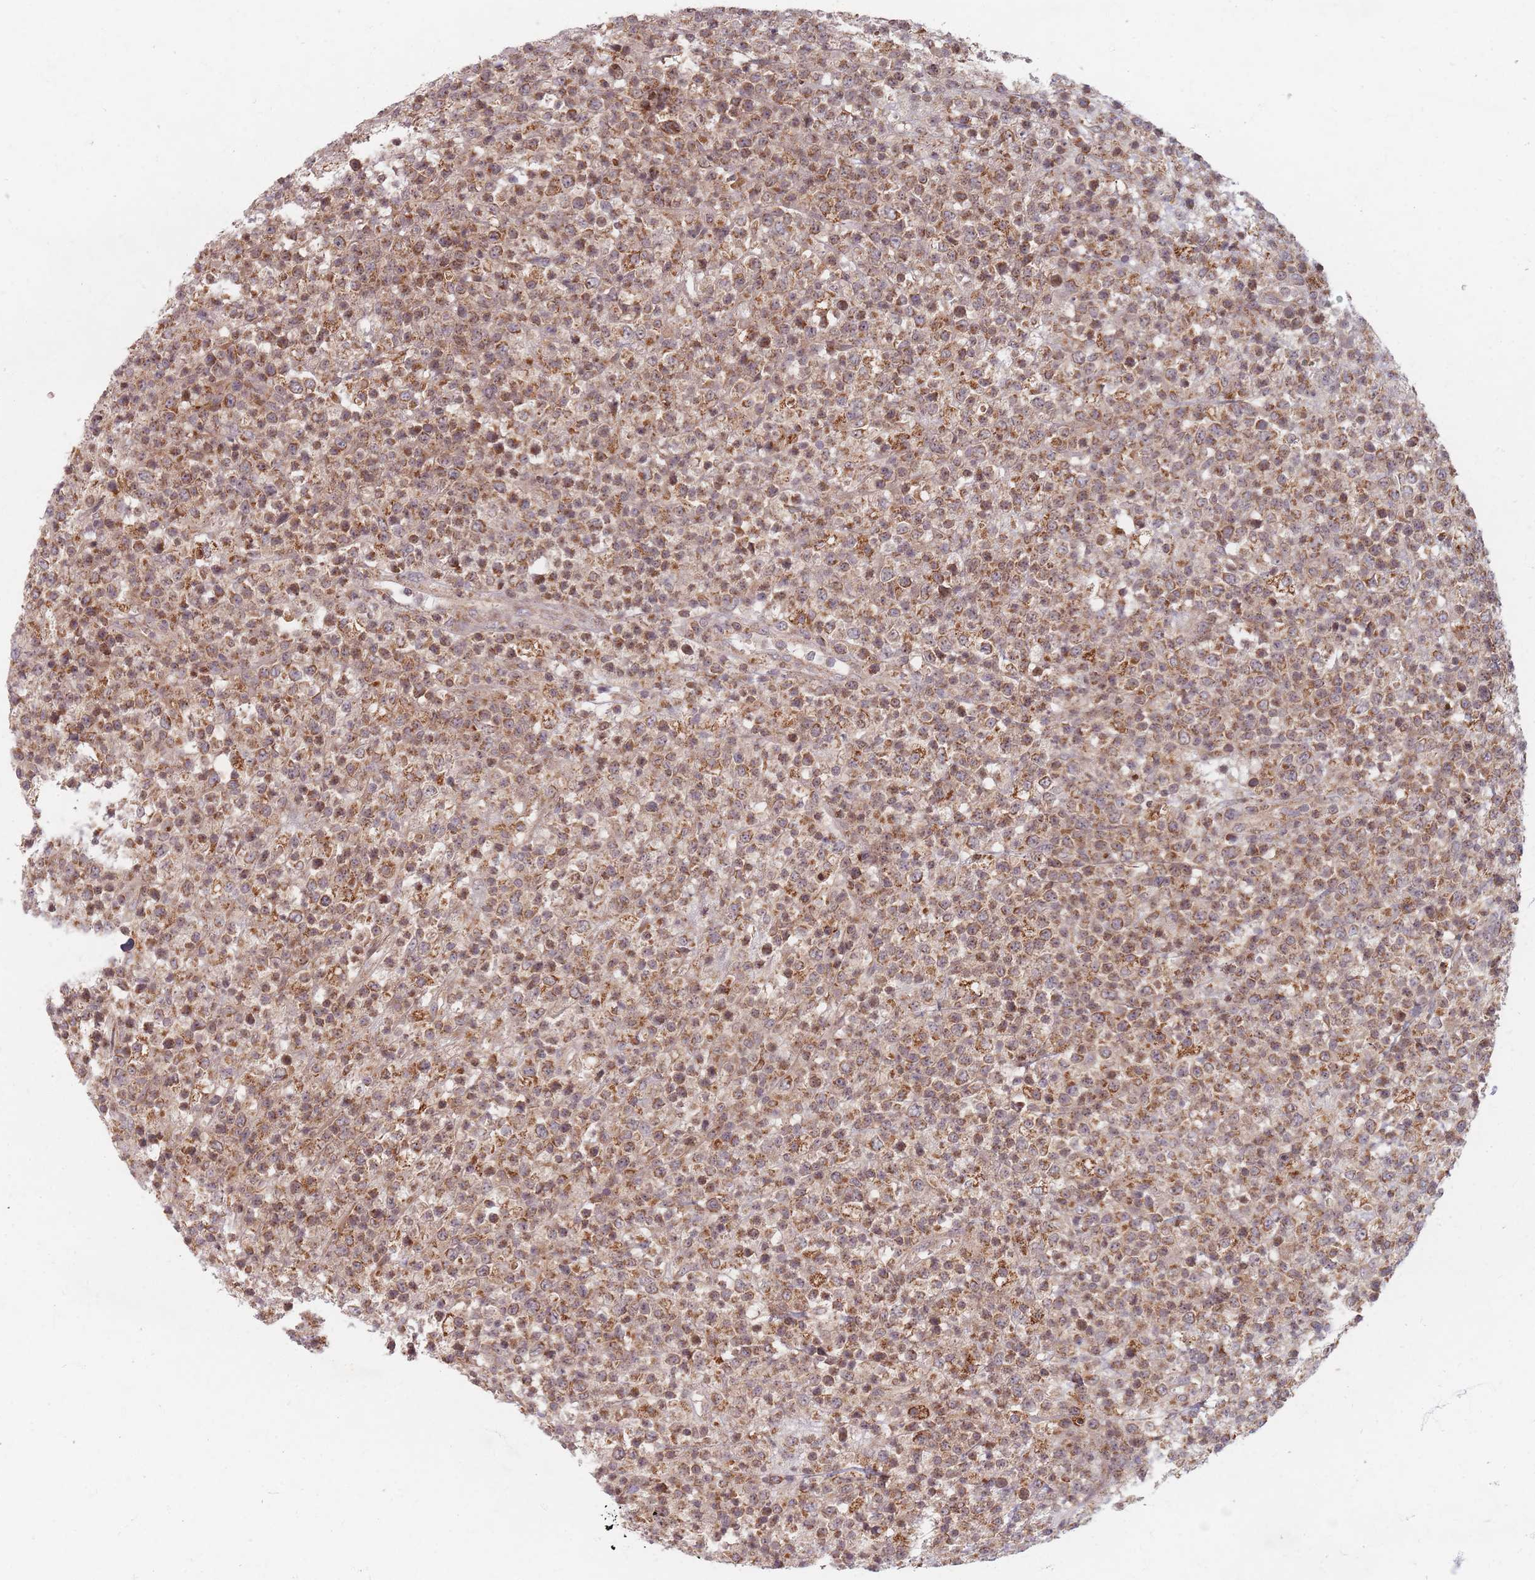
{"staining": {"intensity": "moderate", "quantity": ">75%", "location": "cytoplasmic/membranous"}, "tissue": "lymphoma", "cell_type": "Tumor cells", "image_type": "cancer", "snomed": [{"axis": "morphology", "description": "Malignant lymphoma, non-Hodgkin's type, High grade"}, {"axis": "topography", "description": "Colon"}], "caption": "Brown immunohistochemical staining in lymphoma shows moderate cytoplasmic/membranous expression in about >75% of tumor cells. (brown staining indicates protein expression, while blue staining denotes nuclei).", "gene": "RADX", "patient": {"sex": "female", "age": 53}}